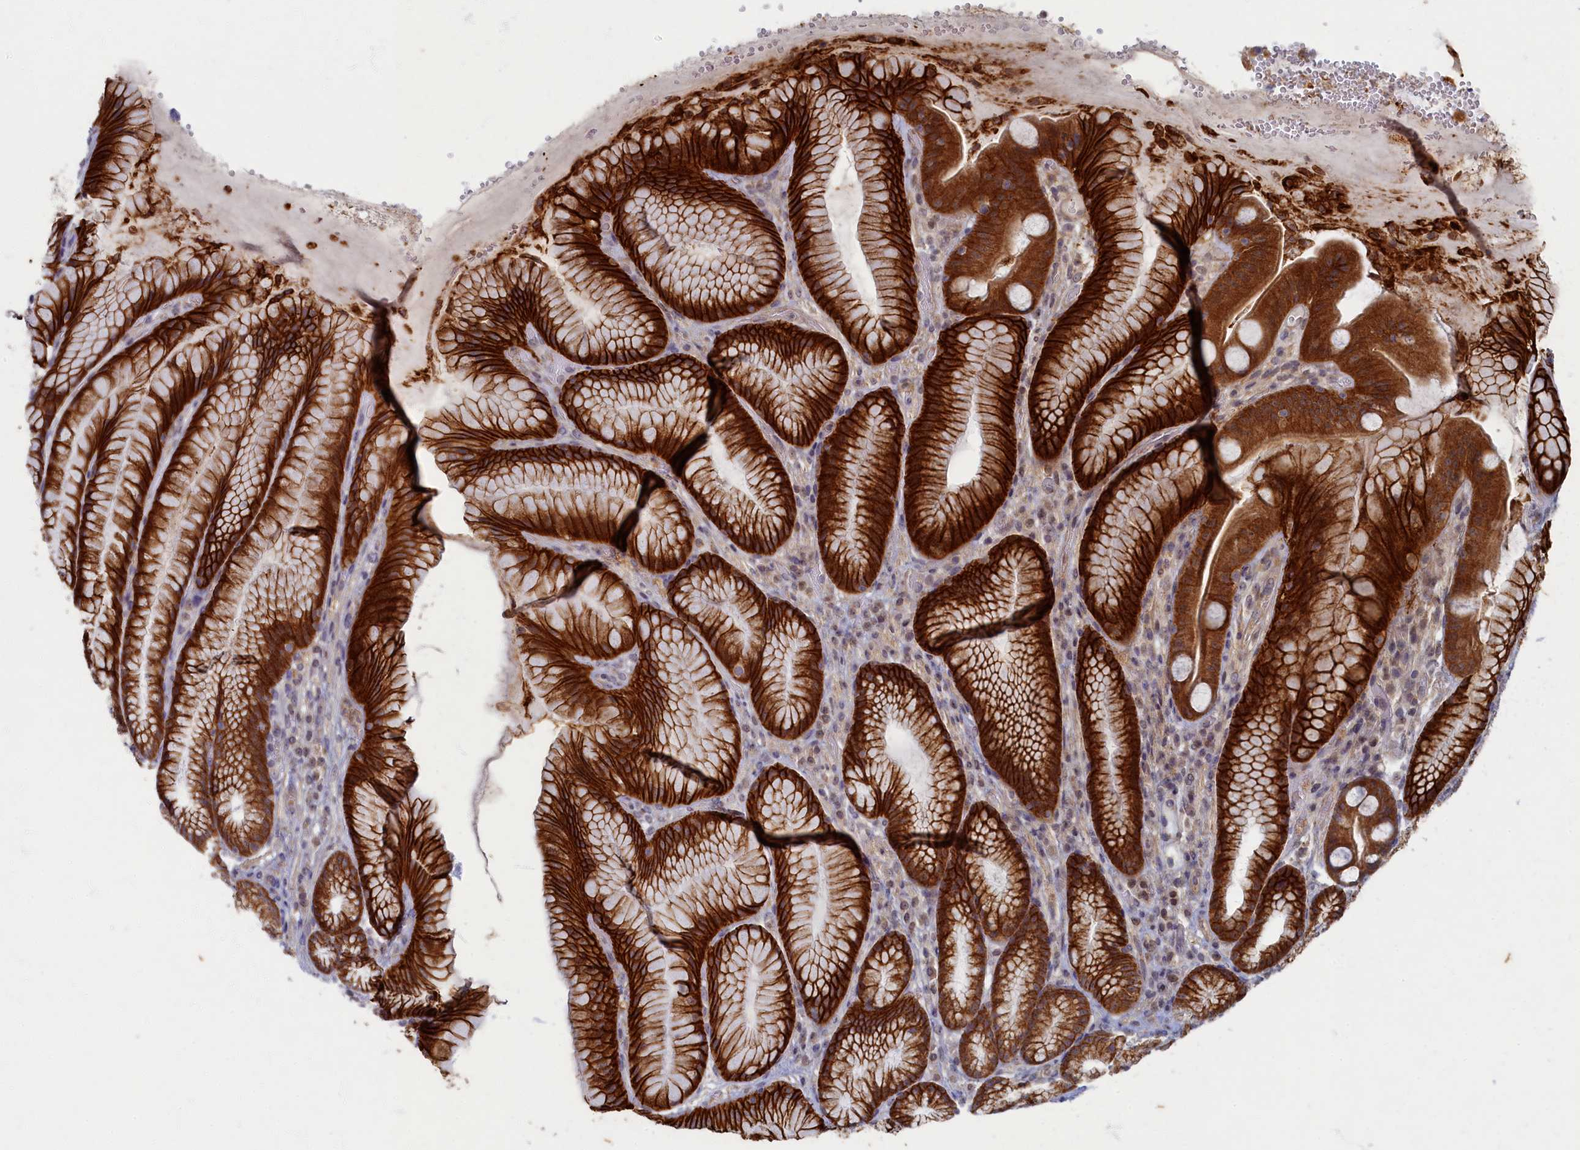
{"staining": {"intensity": "strong", "quantity": ">75%", "location": "cytoplasmic/membranous"}, "tissue": "stomach", "cell_type": "Glandular cells", "image_type": "normal", "snomed": [{"axis": "morphology", "description": "Normal tissue, NOS"}, {"axis": "topography", "description": "Stomach"}], "caption": "This micrograph shows unremarkable stomach stained with immunohistochemistry (IHC) to label a protein in brown. The cytoplasmic/membranous of glandular cells show strong positivity for the protein. Nuclei are counter-stained blue.", "gene": "WDR59", "patient": {"sex": "male", "age": 57}}